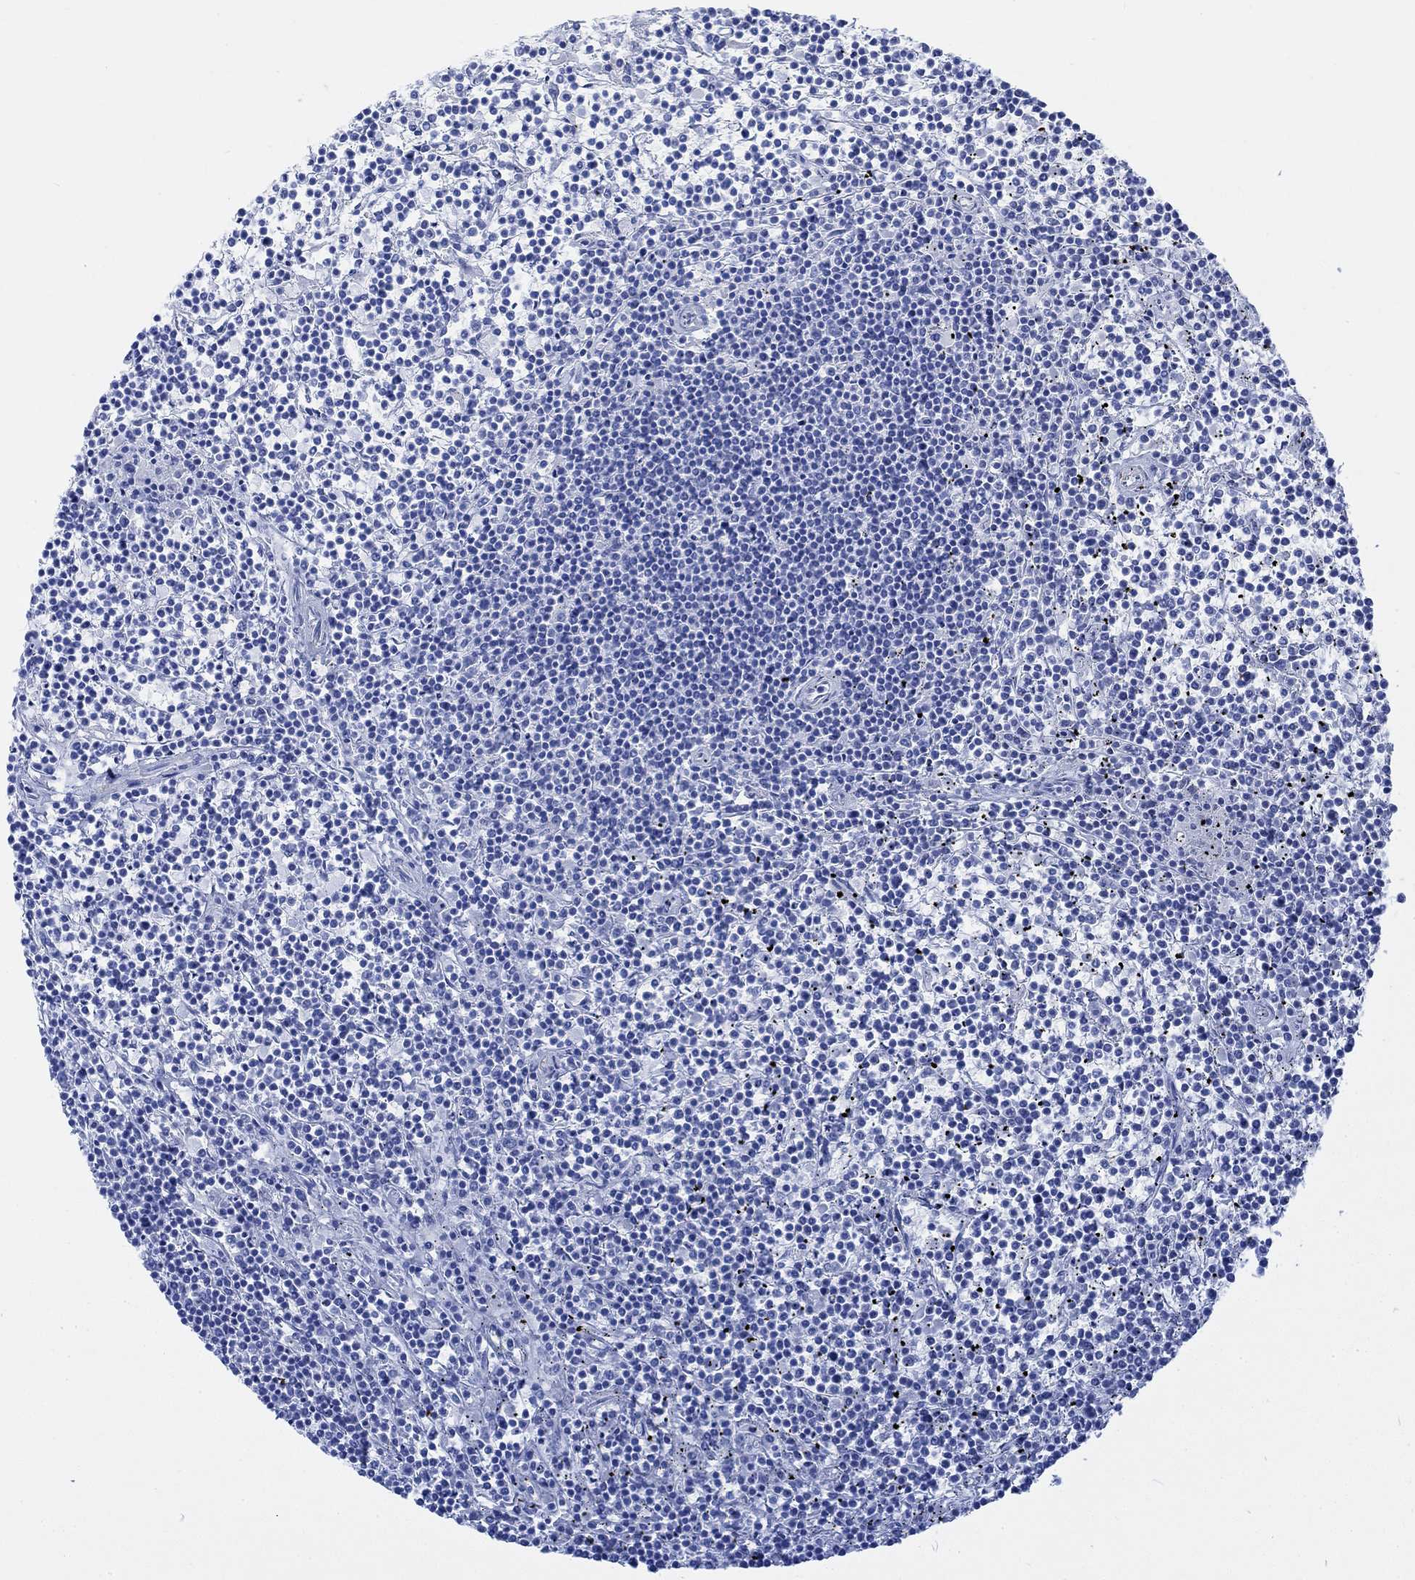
{"staining": {"intensity": "negative", "quantity": "none", "location": "none"}, "tissue": "lymphoma", "cell_type": "Tumor cells", "image_type": "cancer", "snomed": [{"axis": "morphology", "description": "Malignant lymphoma, non-Hodgkin's type, Low grade"}, {"axis": "topography", "description": "Spleen"}], "caption": "DAB immunohistochemical staining of human lymphoma demonstrates no significant positivity in tumor cells.", "gene": "TPPP3", "patient": {"sex": "female", "age": 19}}